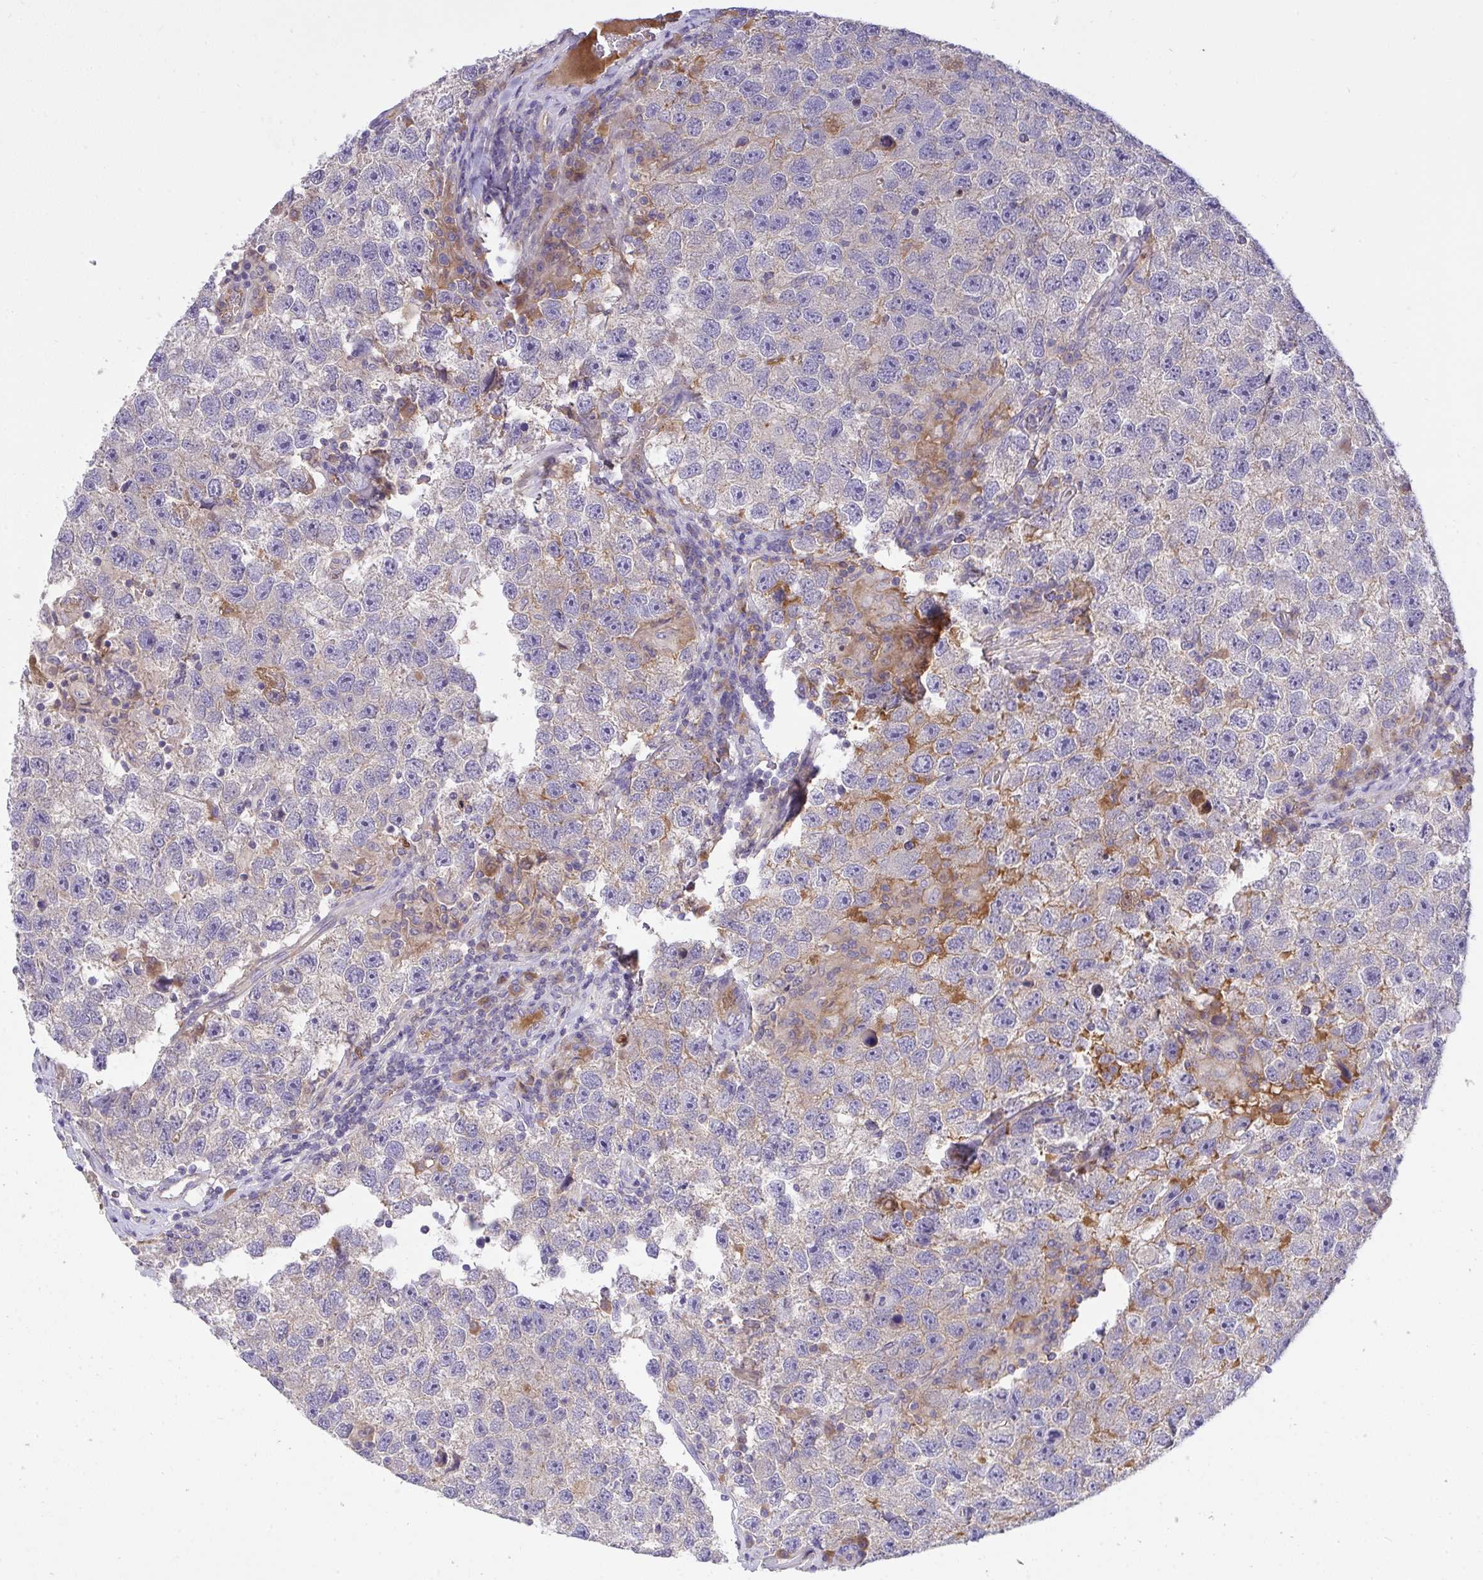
{"staining": {"intensity": "weak", "quantity": "<25%", "location": "cytoplasmic/membranous"}, "tissue": "testis cancer", "cell_type": "Tumor cells", "image_type": "cancer", "snomed": [{"axis": "morphology", "description": "Seminoma, NOS"}, {"axis": "topography", "description": "Testis"}], "caption": "Immunohistochemical staining of human testis cancer demonstrates no significant positivity in tumor cells.", "gene": "ZNF581", "patient": {"sex": "male", "age": 26}}